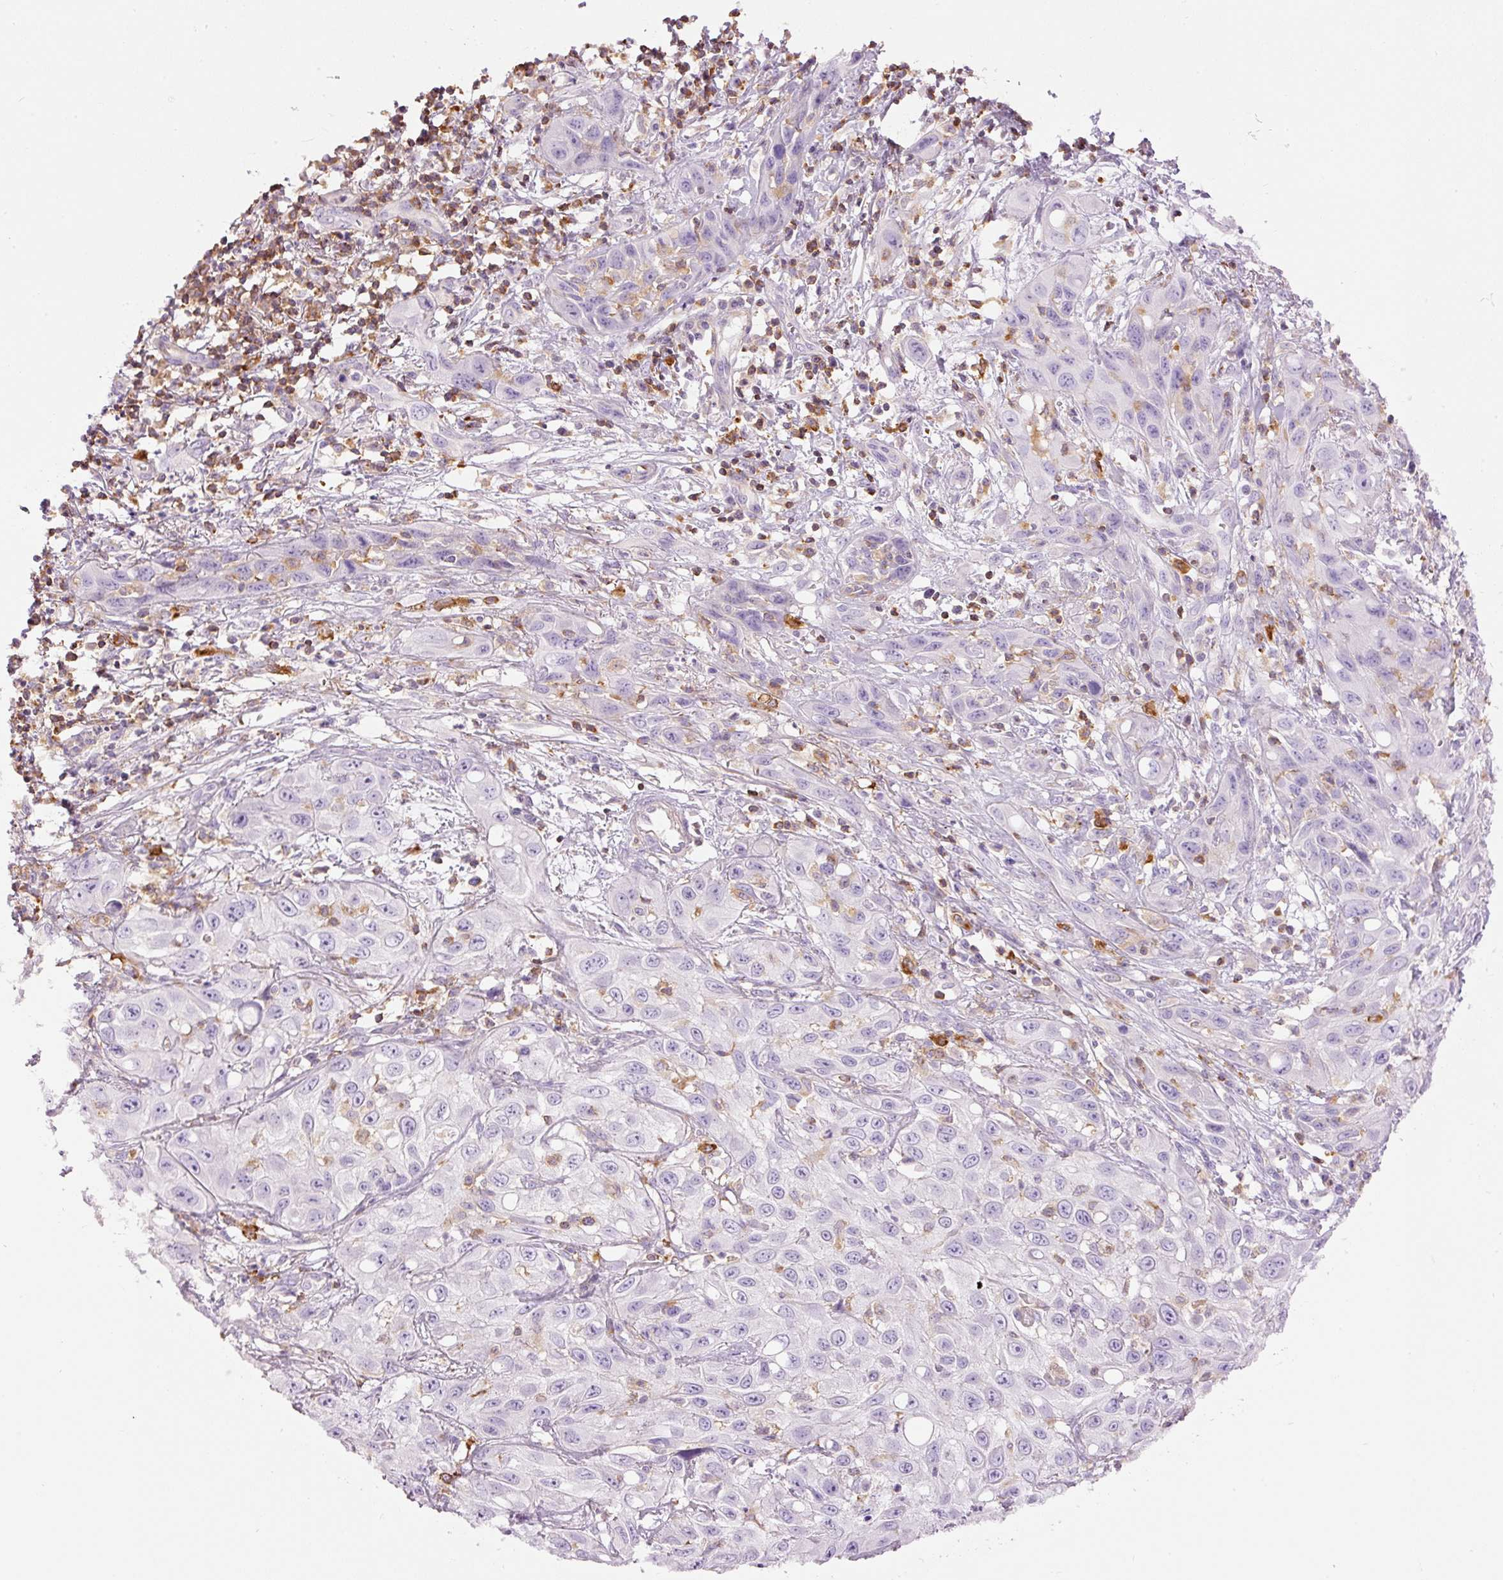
{"staining": {"intensity": "negative", "quantity": "none", "location": "none"}, "tissue": "skin cancer", "cell_type": "Tumor cells", "image_type": "cancer", "snomed": [{"axis": "morphology", "description": "Squamous cell carcinoma, NOS"}, {"axis": "topography", "description": "Skin"}, {"axis": "topography", "description": "Vulva"}], "caption": "Squamous cell carcinoma (skin) was stained to show a protein in brown. There is no significant staining in tumor cells.", "gene": "DOK6", "patient": {"sex": "female", "age": 71}}